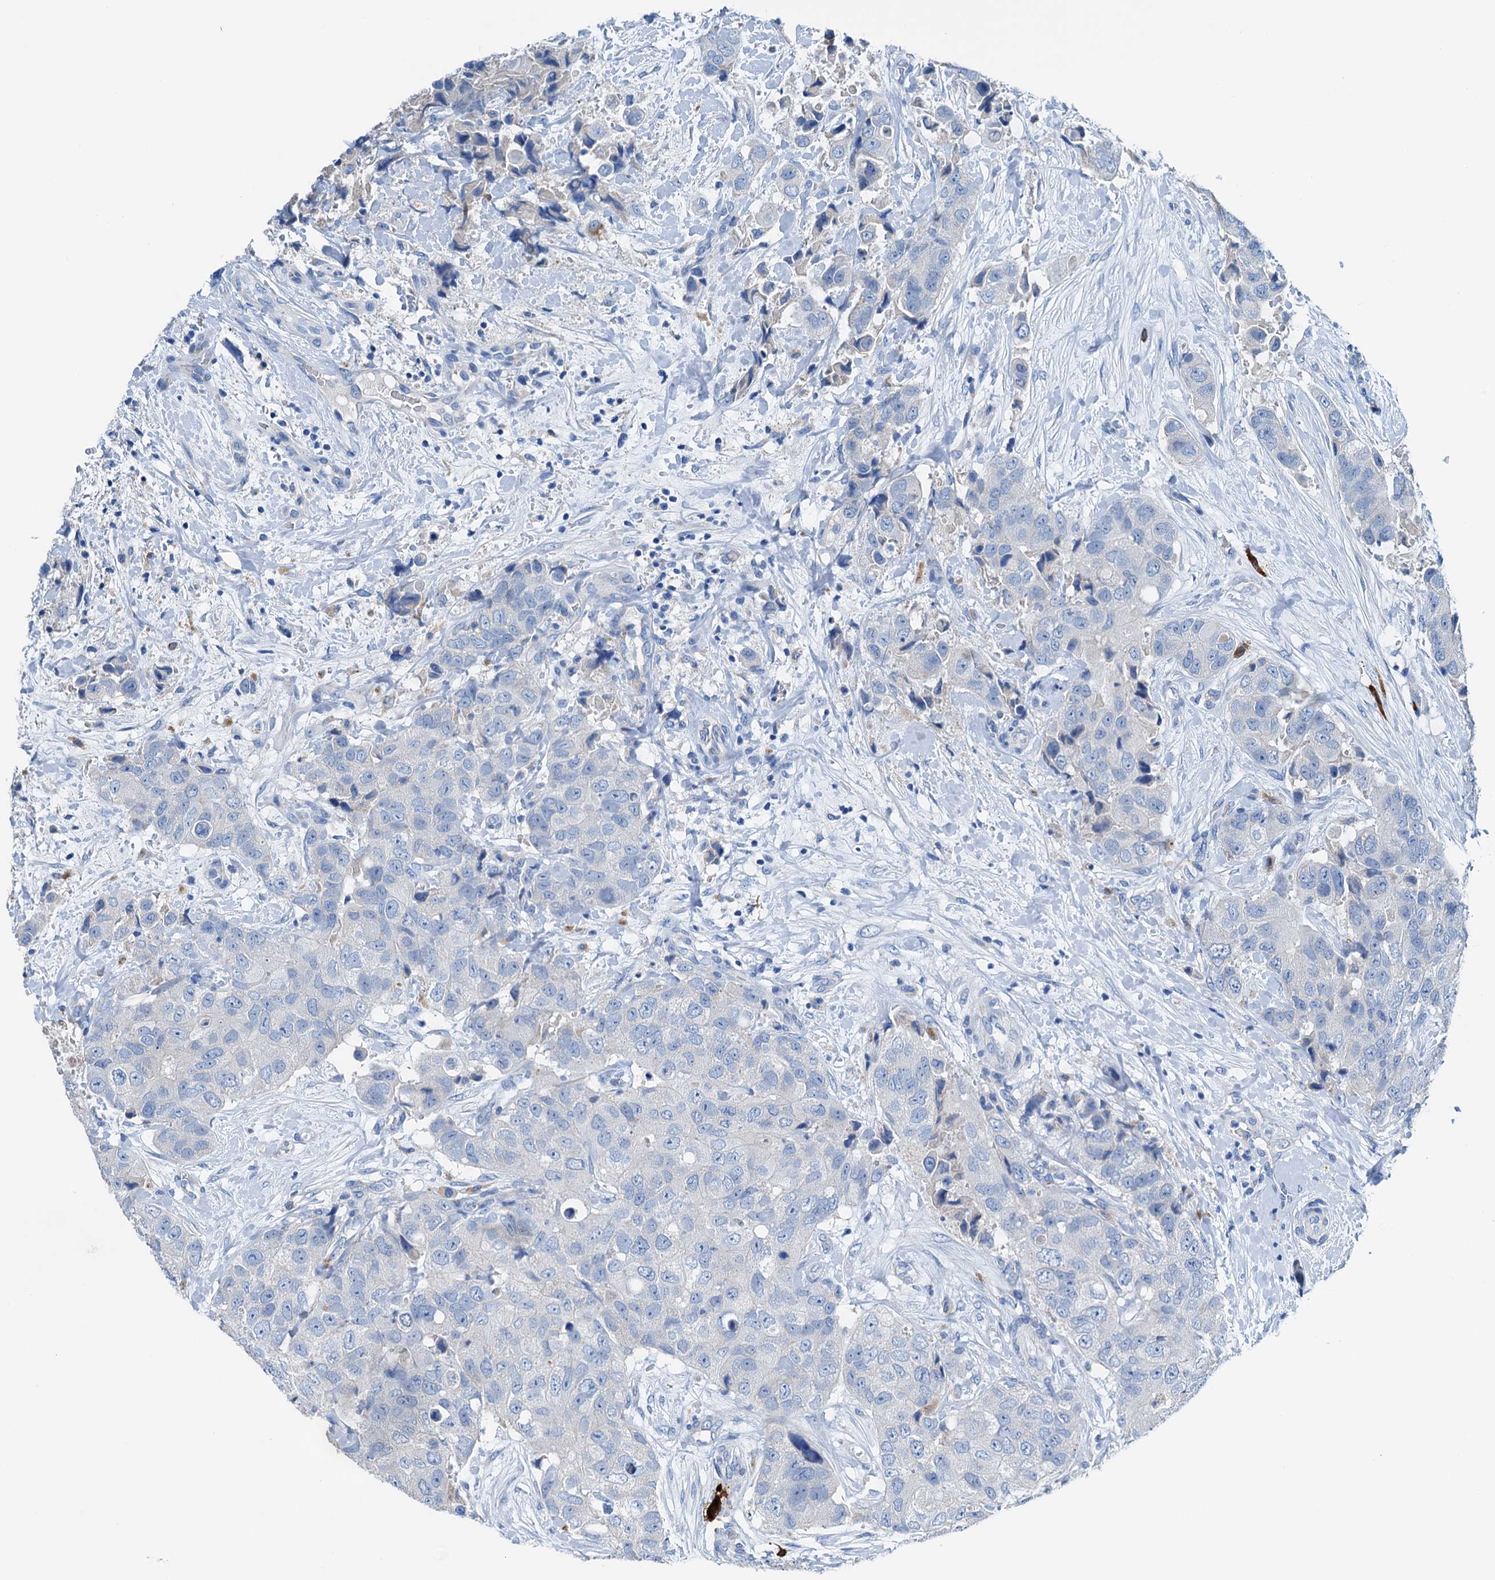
{"staining": {"intensity": "negative", "quantity": "none", "location": "none"}, "tissue": "breast cancer", "cell_type": "Tumor cells", "image_type": "cancer", "snomed": [{"axis": "morphology", "description": "Duct carcinoma"}, {"axis": "topography", "description": "Breast"}], "caption": "Breast intraductal carcinoma was stained to show a protein in brown. There is no significant staining in tumor cells.", "gene": "C1QTNF4", "patient": {"sex": "female", "age": 62}}